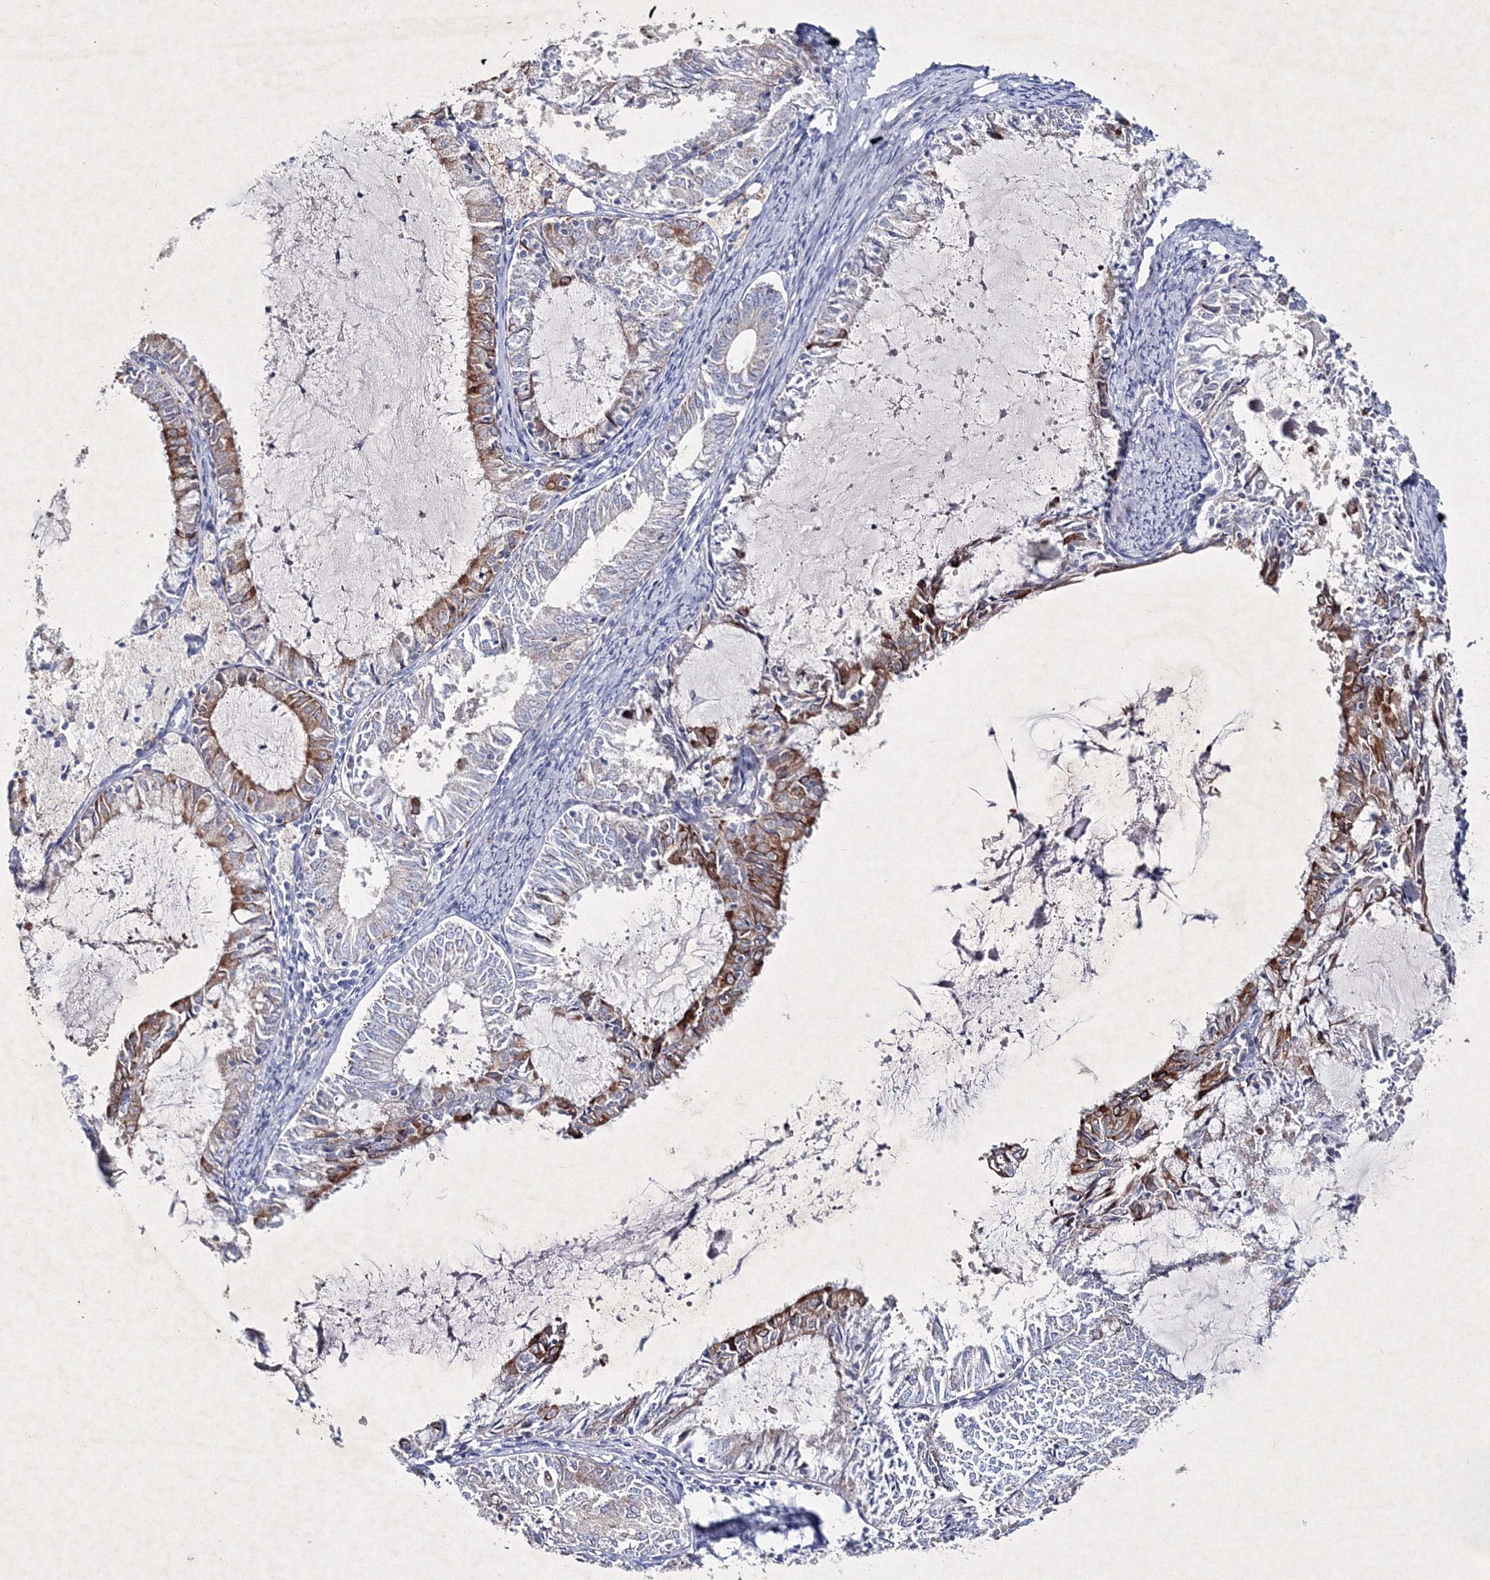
{"staining": {"intensity": "moderate", "quantity": "25%-75%", "location": "cytoplasmic/membranous"}, "tissue": "endometrial cancer", "cell_type": "Tumor cells", "image_type": "cancer", "snomed": [{"axis": "morphology", "description": "Adenocarcinoma, NOS"}, {"axis": "topography", "description": "Endometrium"}], "caption": "Protein analysis of endometrial cancer tissue exhibits moderate cytoplasmic/membranous expression in approximately 25%-75% of tumor cells.", "gene": "SMIM29", "patient": {"sex": "female", "age": 57}}